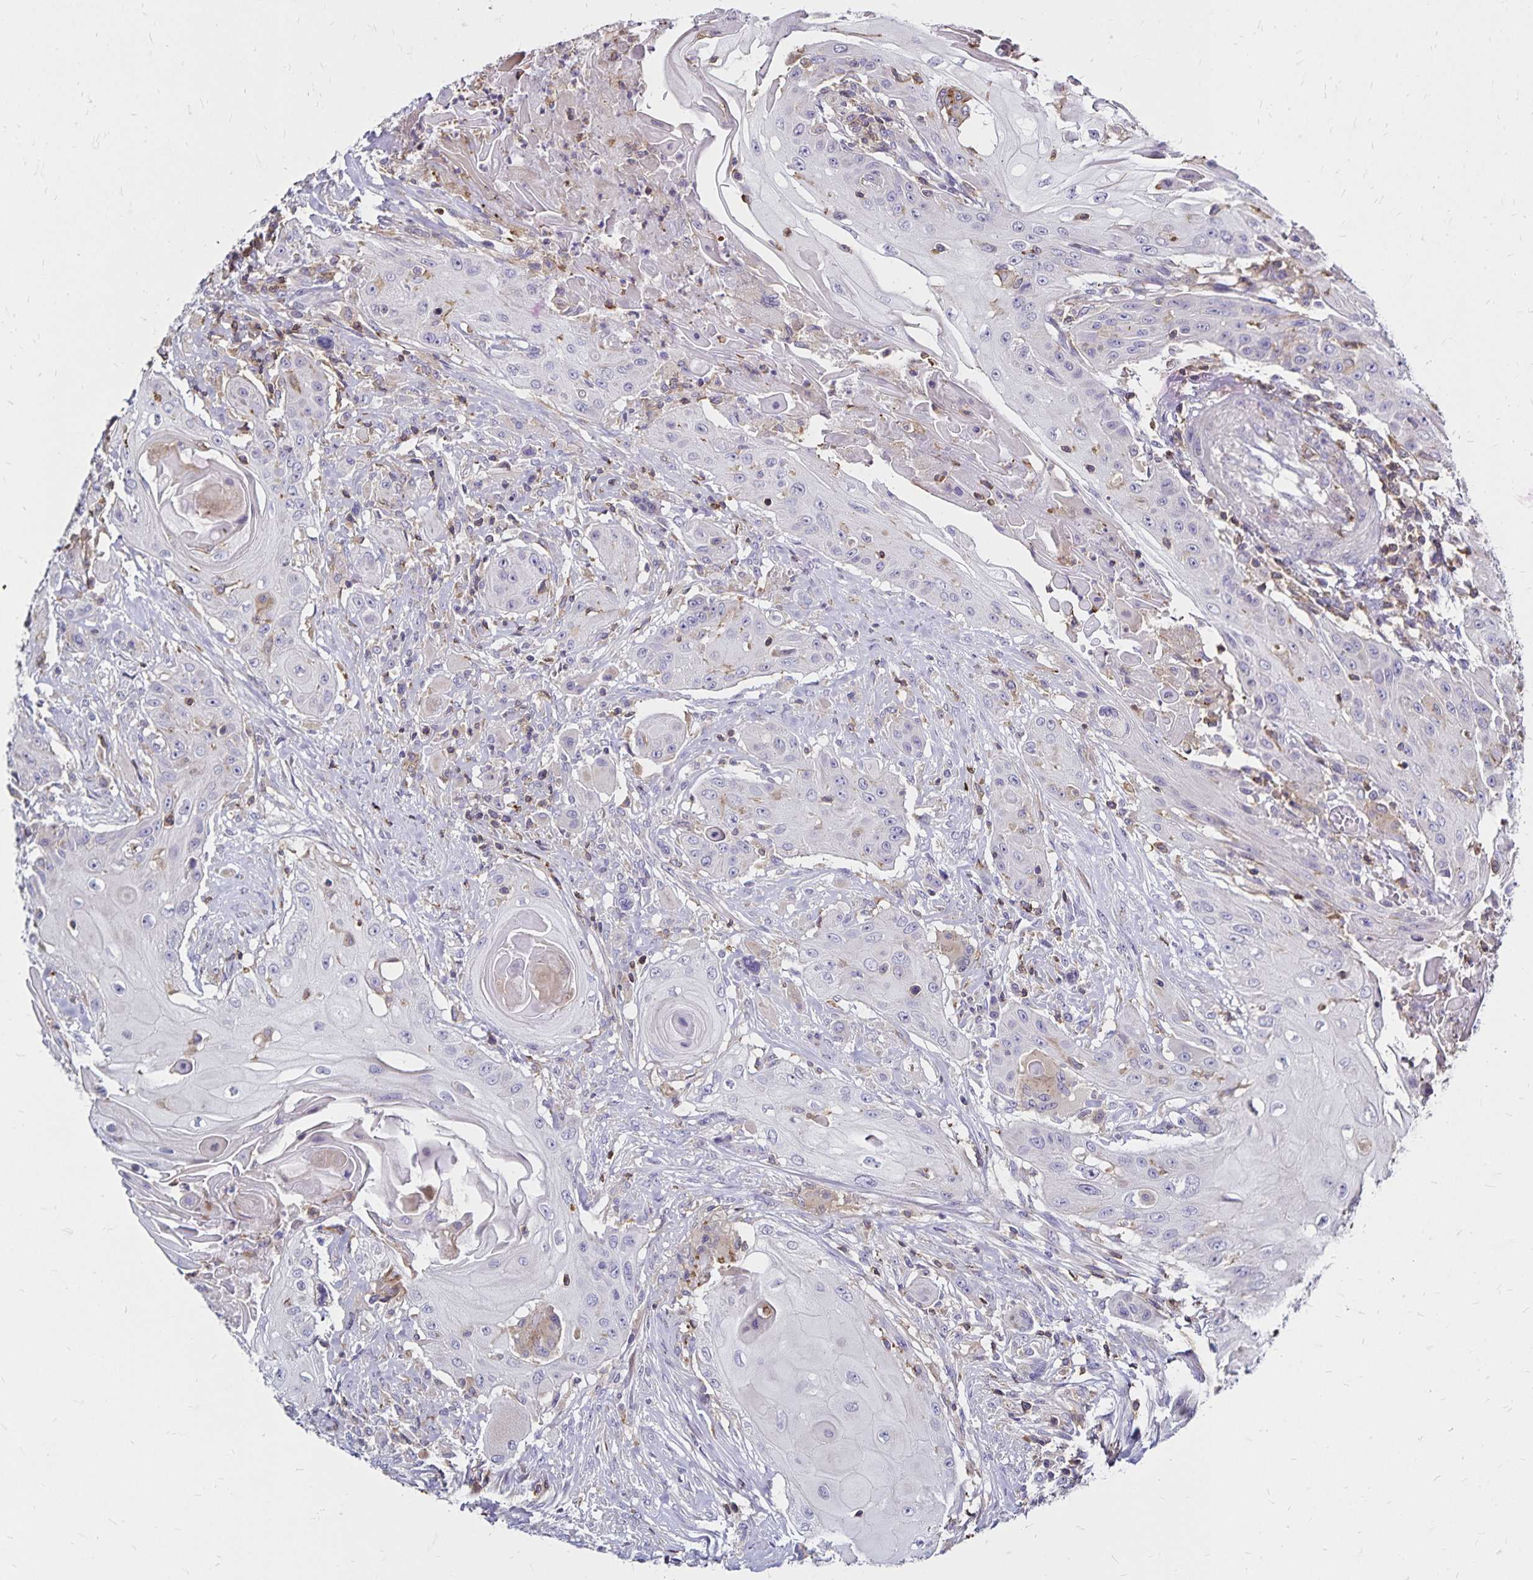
{"staining": {"intensity": "negative", "quantity": "none", "location": "none"}, "tissue": "head and neck cancer", "cell_type": "Tumor cells", "image_type": "cancer", "snomed": [{"axis": "morphology", "description": "Squamous cell carcinoma, NOS"}, {"axis": "topography", "description": "Oral tissue"}, {"axis": "topography", "description": "Head-Neck"}, {"axis": "topography", "description": "Neck, NOS"}], "caption": "Immunohistochemistry micrograph of neoplastic tissue: human squamous cell carcinoma (head and neck) stained with DAB exhibits no significant protein expression in tumor cells.", "gene": "NAGPA", "patient": {"sex": "female", "age": 55}}